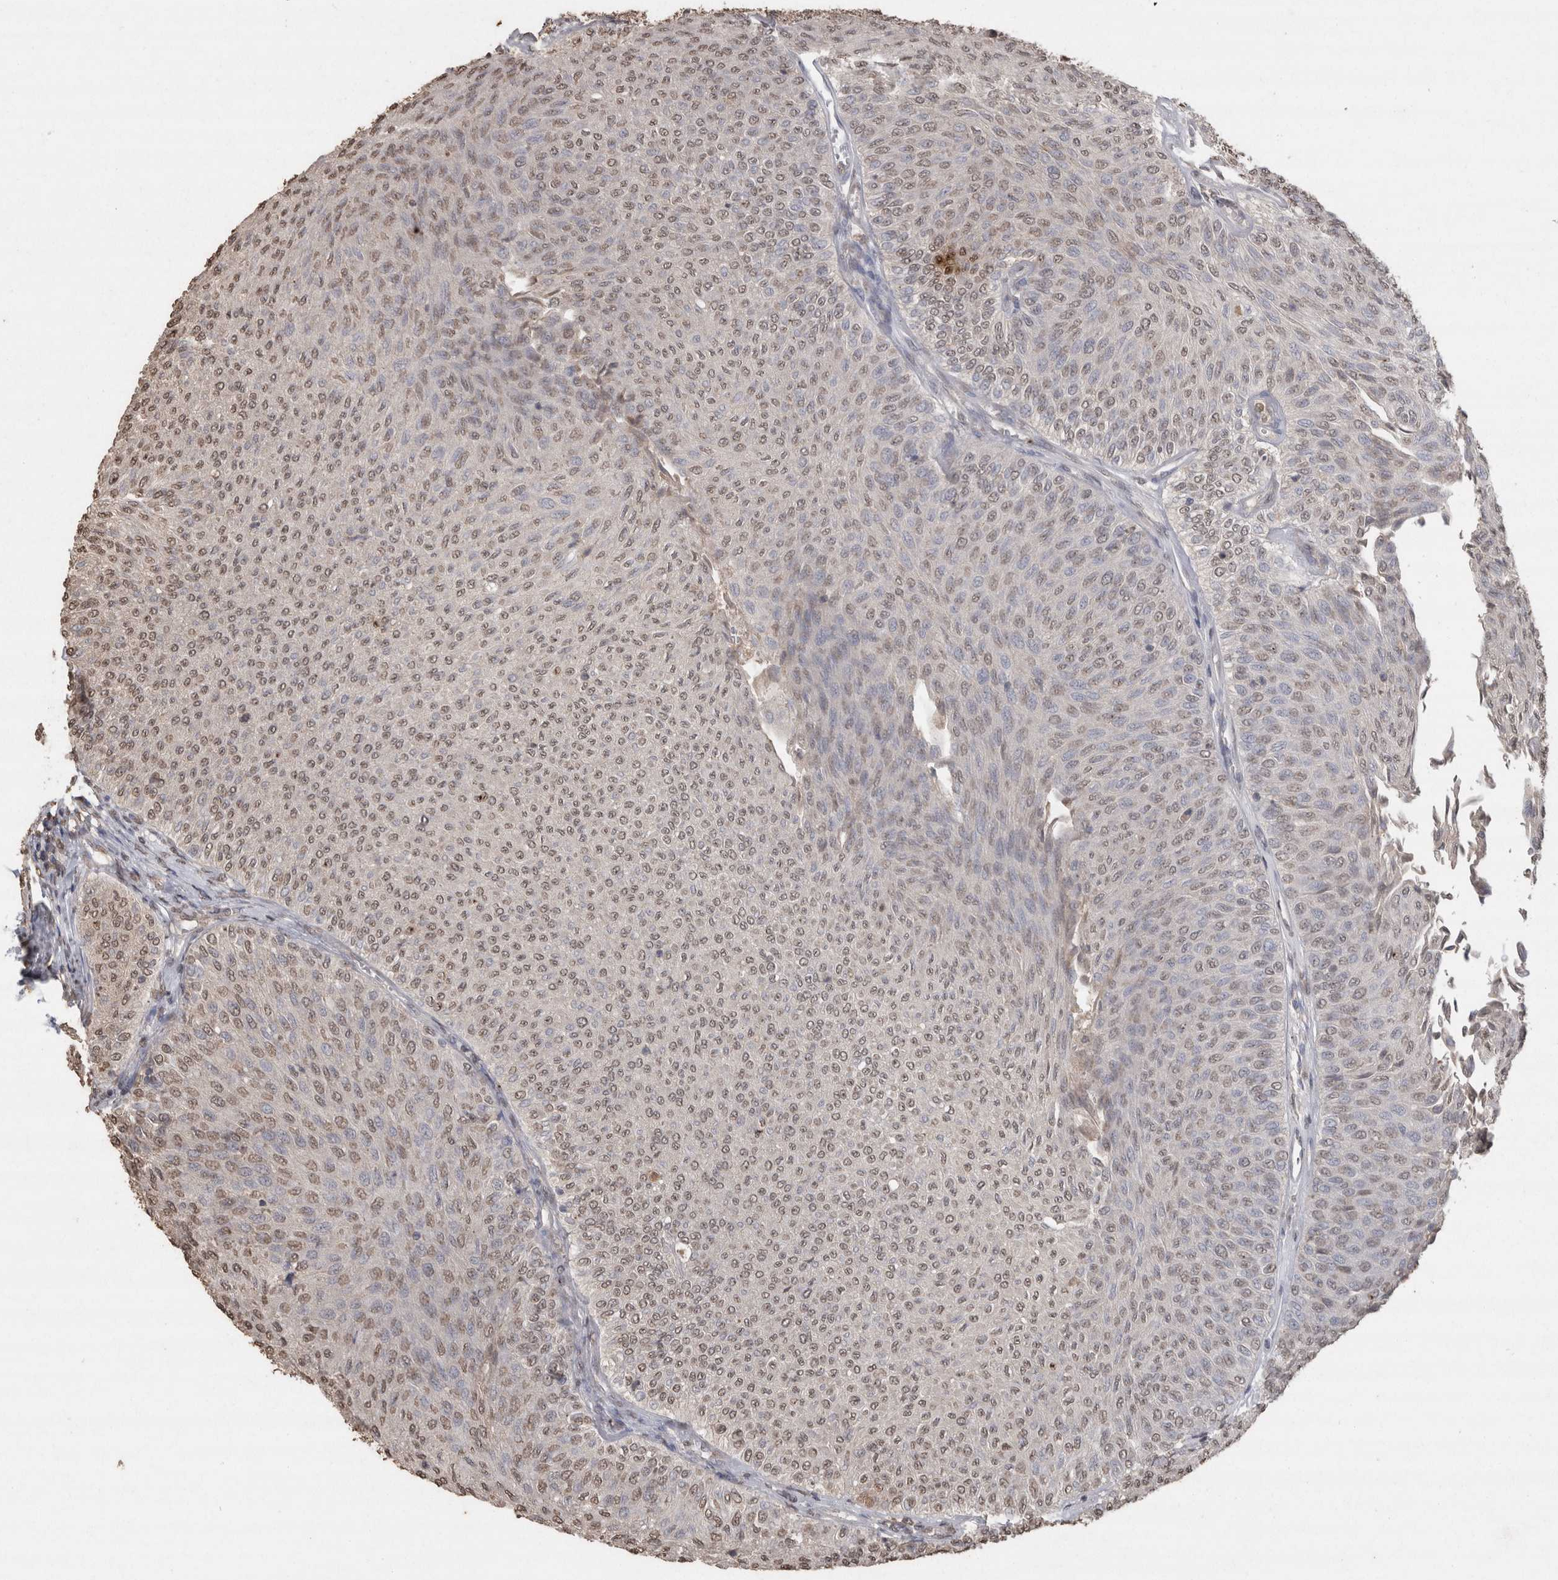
{"staining": {"intensity": "weak", "quantity": "25%-75%", "location": "nuclear"}, "tissue": "urothelial cancer", "cell_type": "Tumor cells", "image_type": "cancer", "snomed": [{"axis": "morphology", "description": "Urothelial carcinoma, Low grade"}, {"axis": "topography", "description": "Urinary bladder"}], "caption": "Immunohistochemical staining of human urothelial carcinoma (low-grade) displays weak nuclear protein expression in about 25%-75% of tumor cells.", "gene": "CRELD2", "patient": {"sex": "male", "age": 78}}